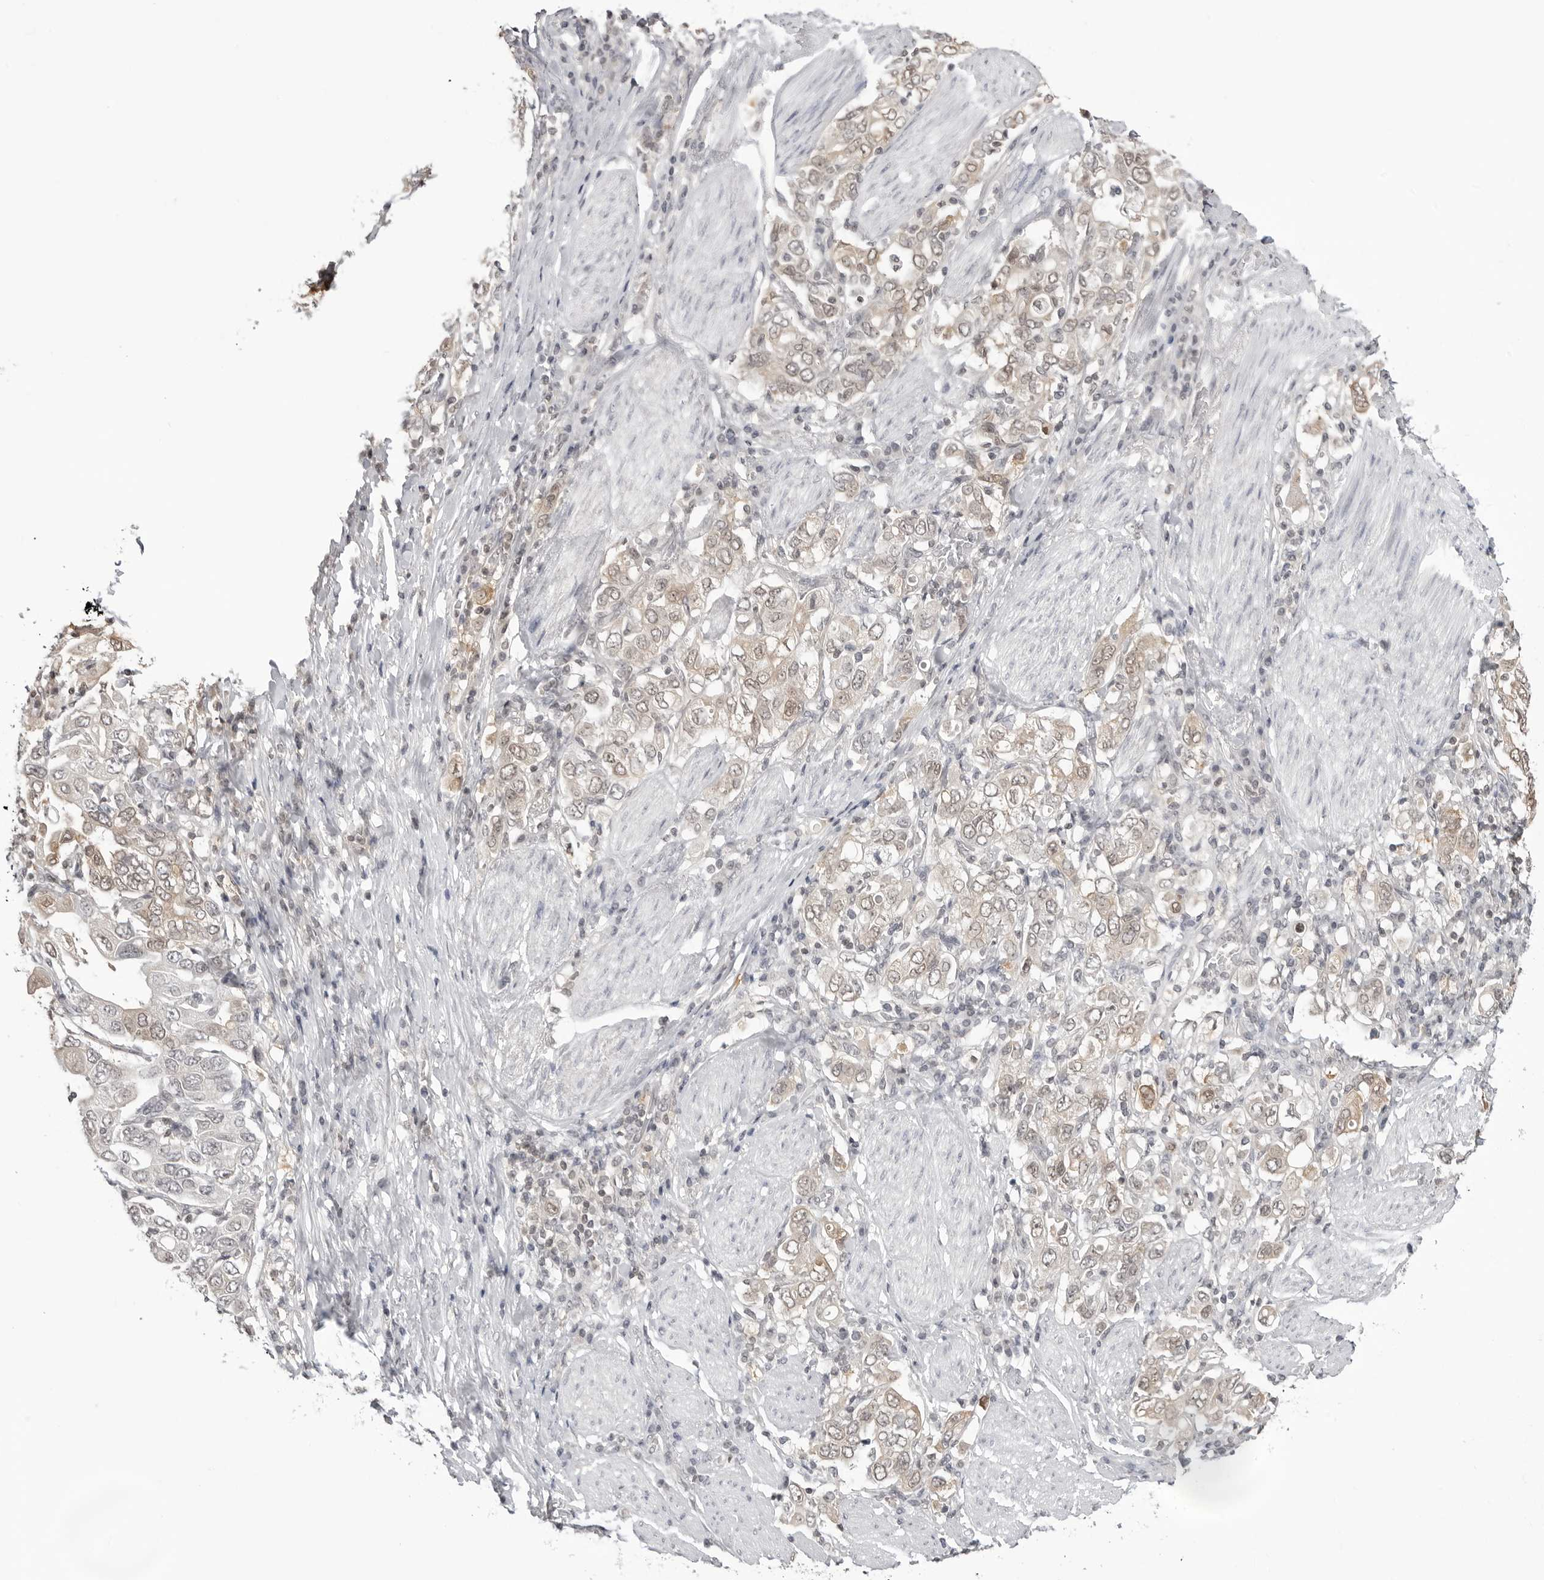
{"staining": {"intensity": "weak", "quantity": "25%-75%", "location": "cytoplasmic/membranous,nuclear"}, "tissue": "stomach cancer", "cell_type": "Tumor cells", "image_type": "cancer", "snomed": [{"axis": "morphology", "description": "Adenocarcinoma, NOS"}, {"axis": "topography", "description": "Stomach, upper"}], "caption": "Immunohistochemistry (IHC) histopathology image of neoplastic tissue: human adenocarcinoma (stomach) stained using immunohistochemistry (IHC) reveals low levels of weak protein expression localized specifically in the cytoplasmic/membranous and nuclear of tumor cells, appearing as a cytoplasmic/membranous and nuclear brown color.", "gene": "YWHAG", "patient": {"sex": "male", "age": 62}}